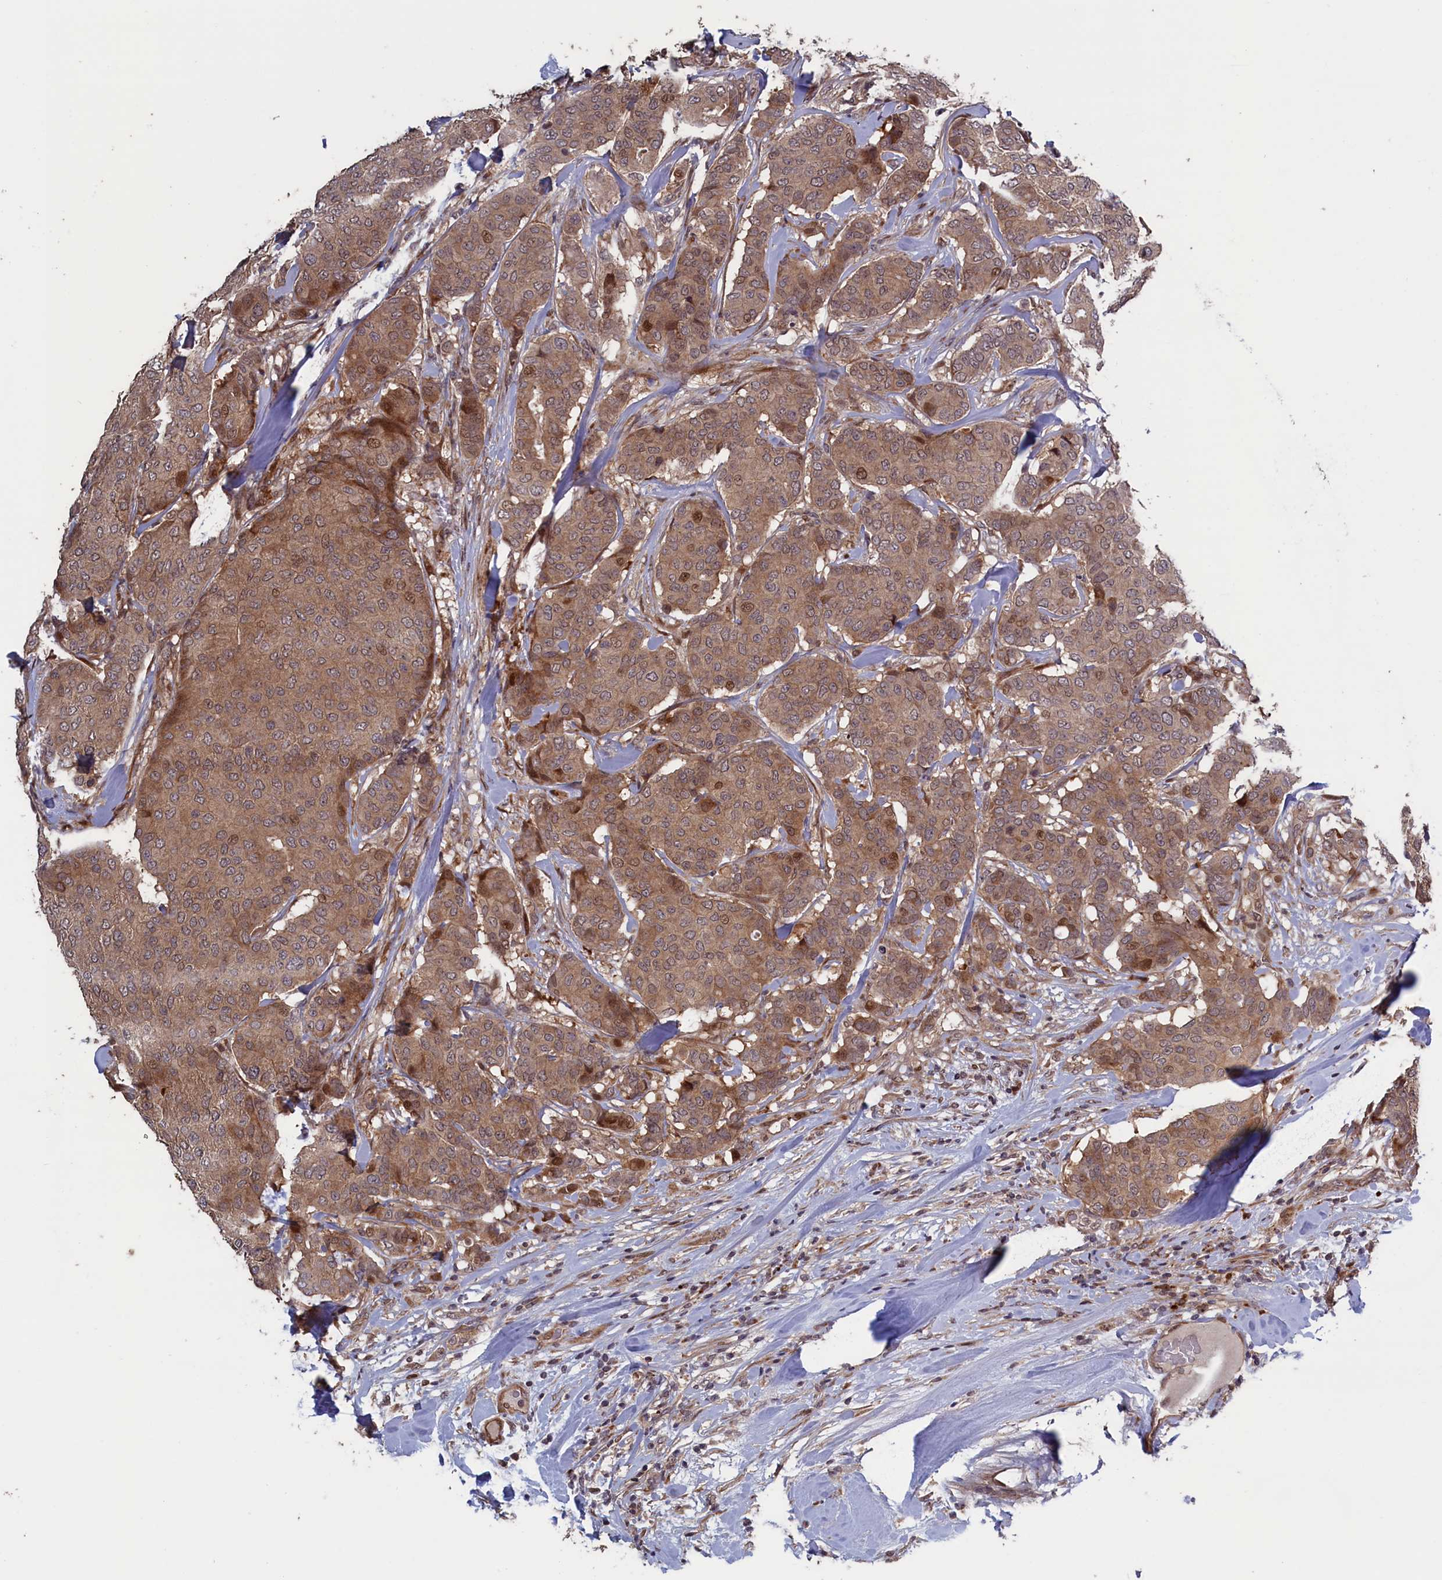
{"staining": {"intensity": "moderate", "quantity": ">75%", "location": "cytoplasmic/membranous,nuclear"}, "tissue": "breast cancer", "cell_type": "Tumor cells", "image_type": "cancer", "snomed": [{"axis": "morphology", "description": "Duct carcinoma"}, {"axis": "topography", "description": "Breast"}], "caption": "Tumor cells reveal medium levels of moderate cytoplasmic/membranous and nuclear expression in approximately >75% of cells in human breast cancer. (IHC, brightfield microscopy, high magnification).", "gene": "LSG1", "patient": {"sex": "female", "age": 75}}